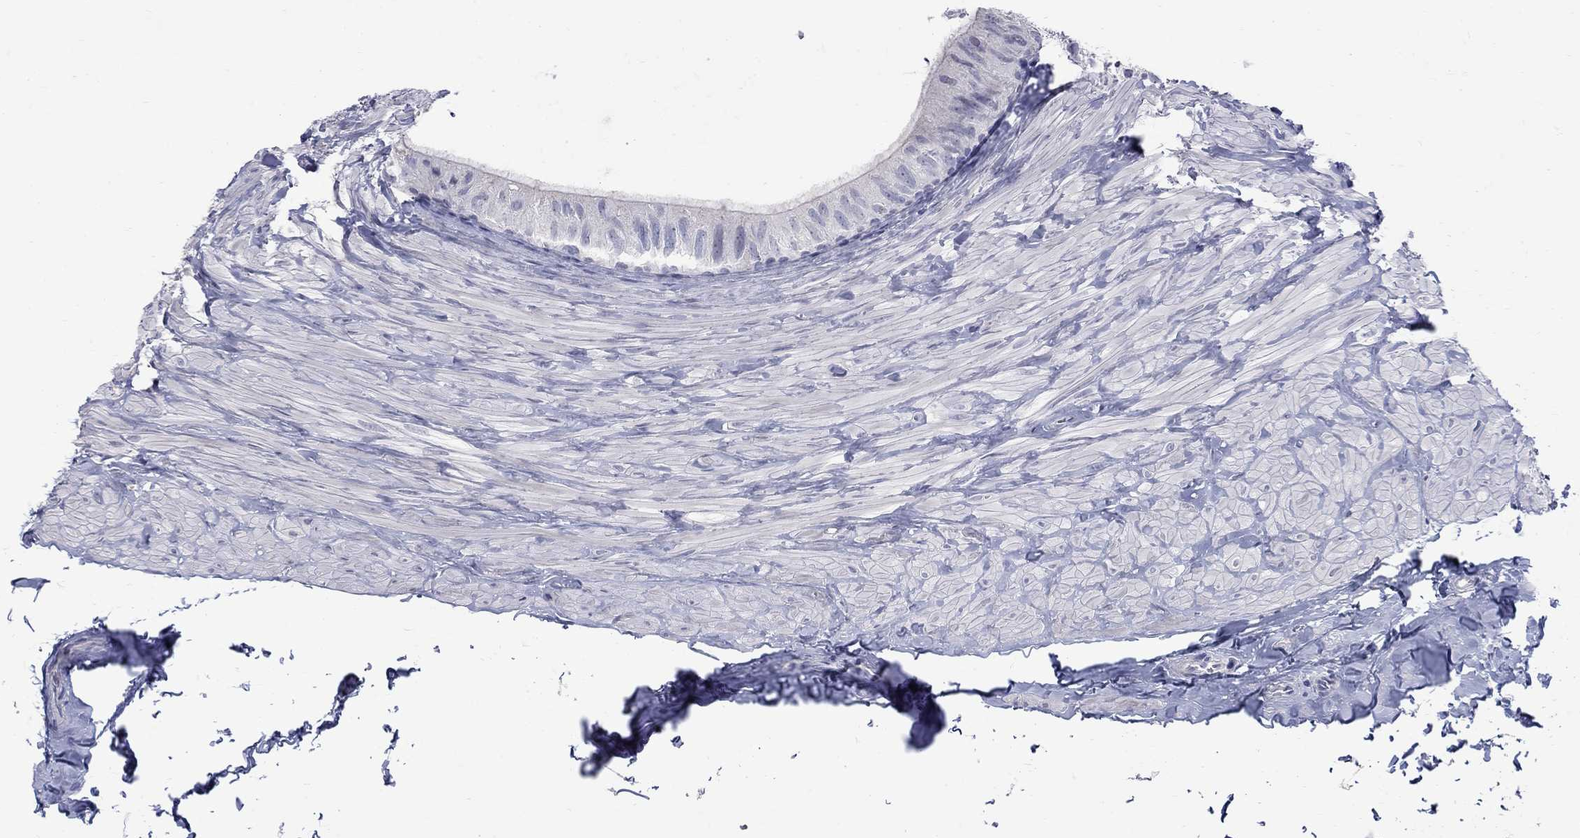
{"staining": {"intensity": "negative", "quantity": "none", "location": "none"}, "tissue": "epididymis", "cell_type": "Glandular cells", "image_type": "normal", "snomed": [{"axis": "morphology", "description": "Normal tissue, NOS"}, {"axis": "topography", "description": "Epididymis"}], "caption": "The micrograph exhibits no significant staining in glandular cells of epididymis.", "gene": "CTNND2", "patient": {"sex": "male", "age": 32}}